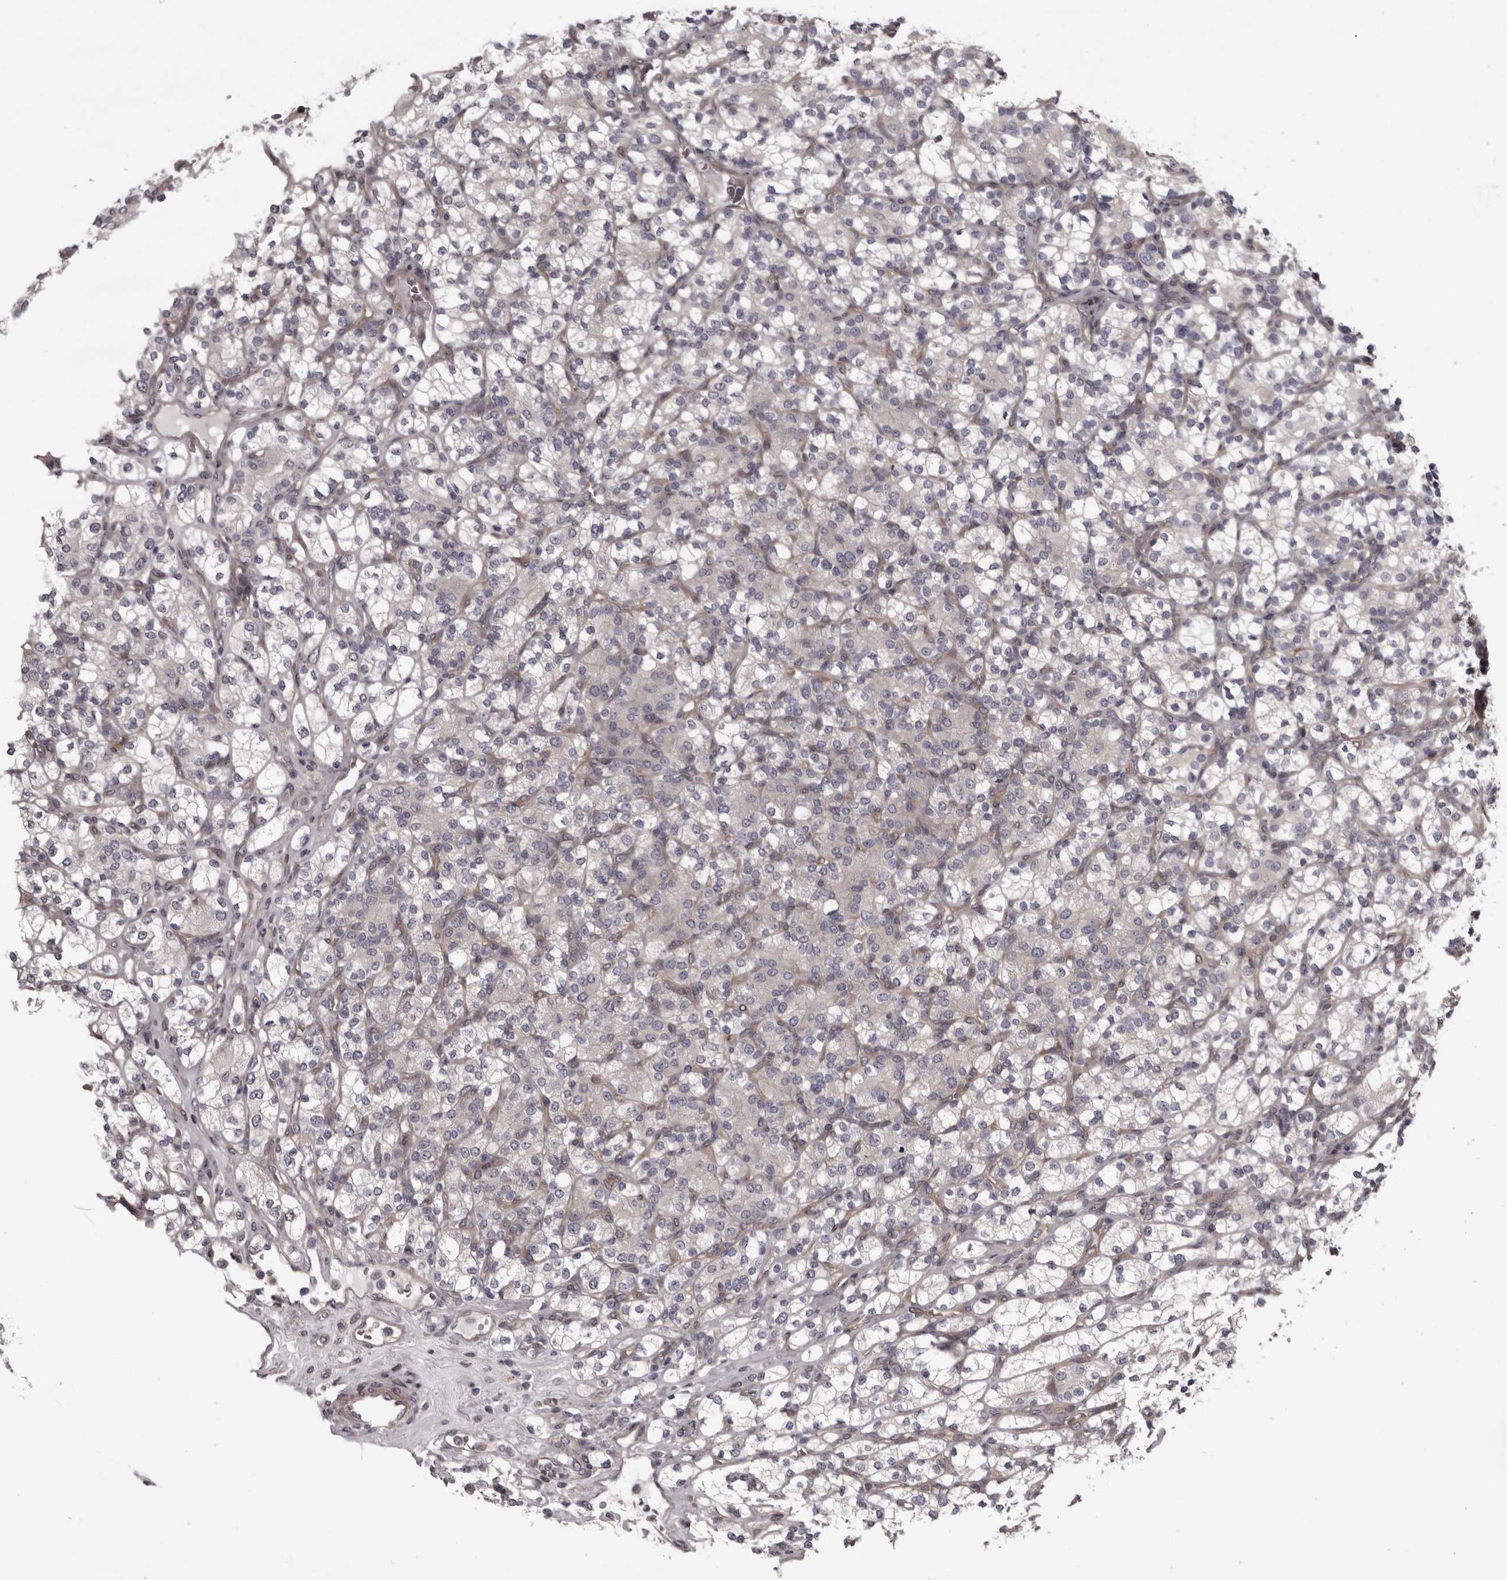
{"staining": {"intensity": "negative", "quantity": "none", "location": "none"}, "tissue": "renal cancer", "cell_type": "Tumor cells", "image_type": "cancer", "snomed": [{"axis": "morphology", "description": "Adenocarcinoma, NOS"}, {"axis": "topography", "description": "Kidney"}], "caption": "Immunohistochemistry photomicrograph of neoplastic tissue: human renal cancer (adenocarcinoma) stained with DAB demonstrates no significant protein staining in tumor cells. Nuclei are stained in blue.", "gene": "RSU1", "patient": {"sex": "male", "age": 77}}